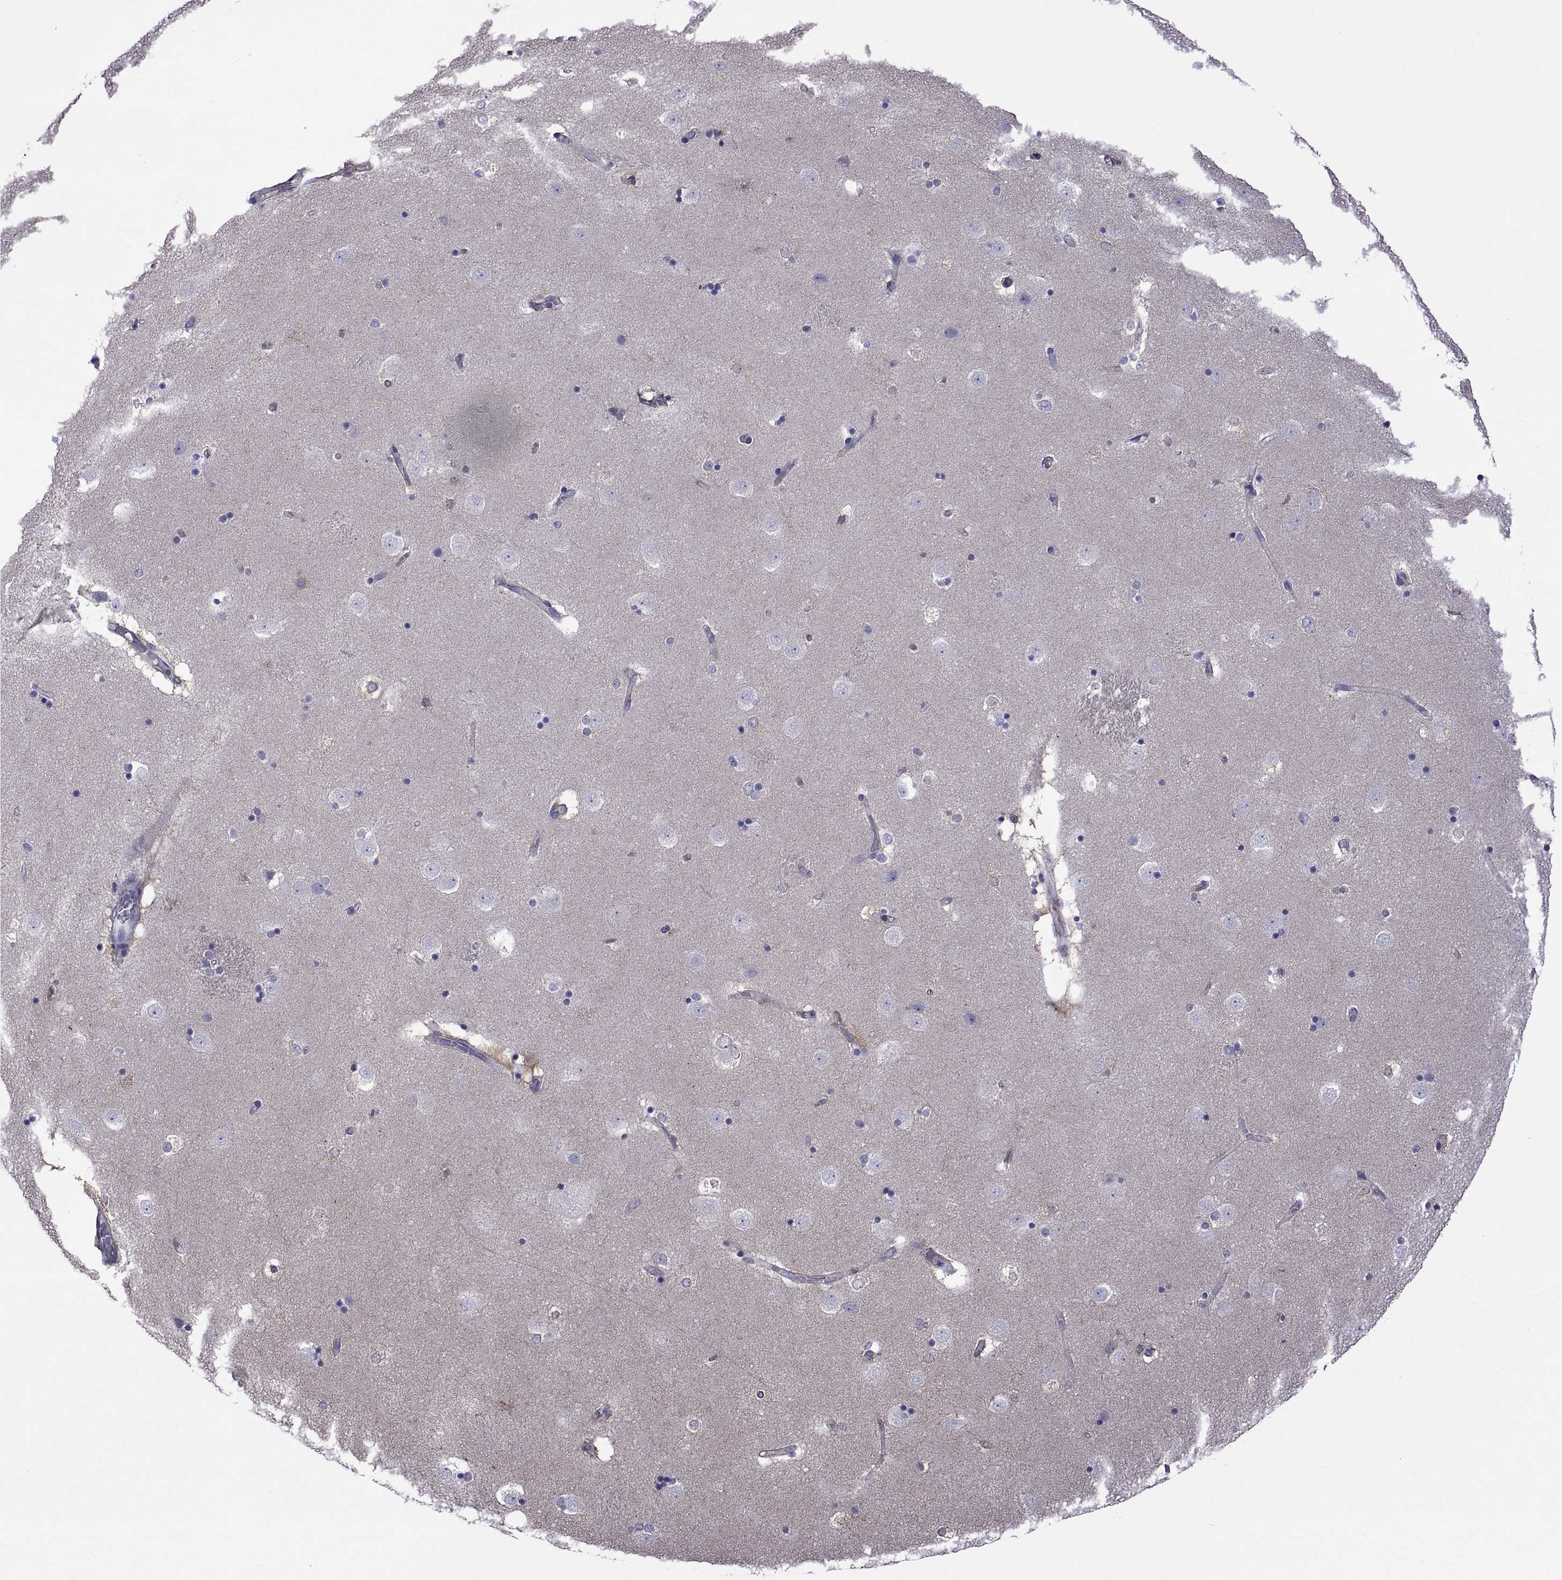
{"staining": {"intensity": "negative", "quantity": "none", "location": "none"}, "tissue": "caudate", "cell_type": "Glial cells", "image_type": "normal", "snomed": [{"axis": "morphology", "description": "Normal tissue, NOS"}, {"axis": "topography", "description": "Lateral ventricle wall"}], "caption": "A micrograph of caudate stained for a protein demonstrates no brown staining in glial cells.", "gene": "TMC3", "patient": {"sex": "male", "age": 51}}